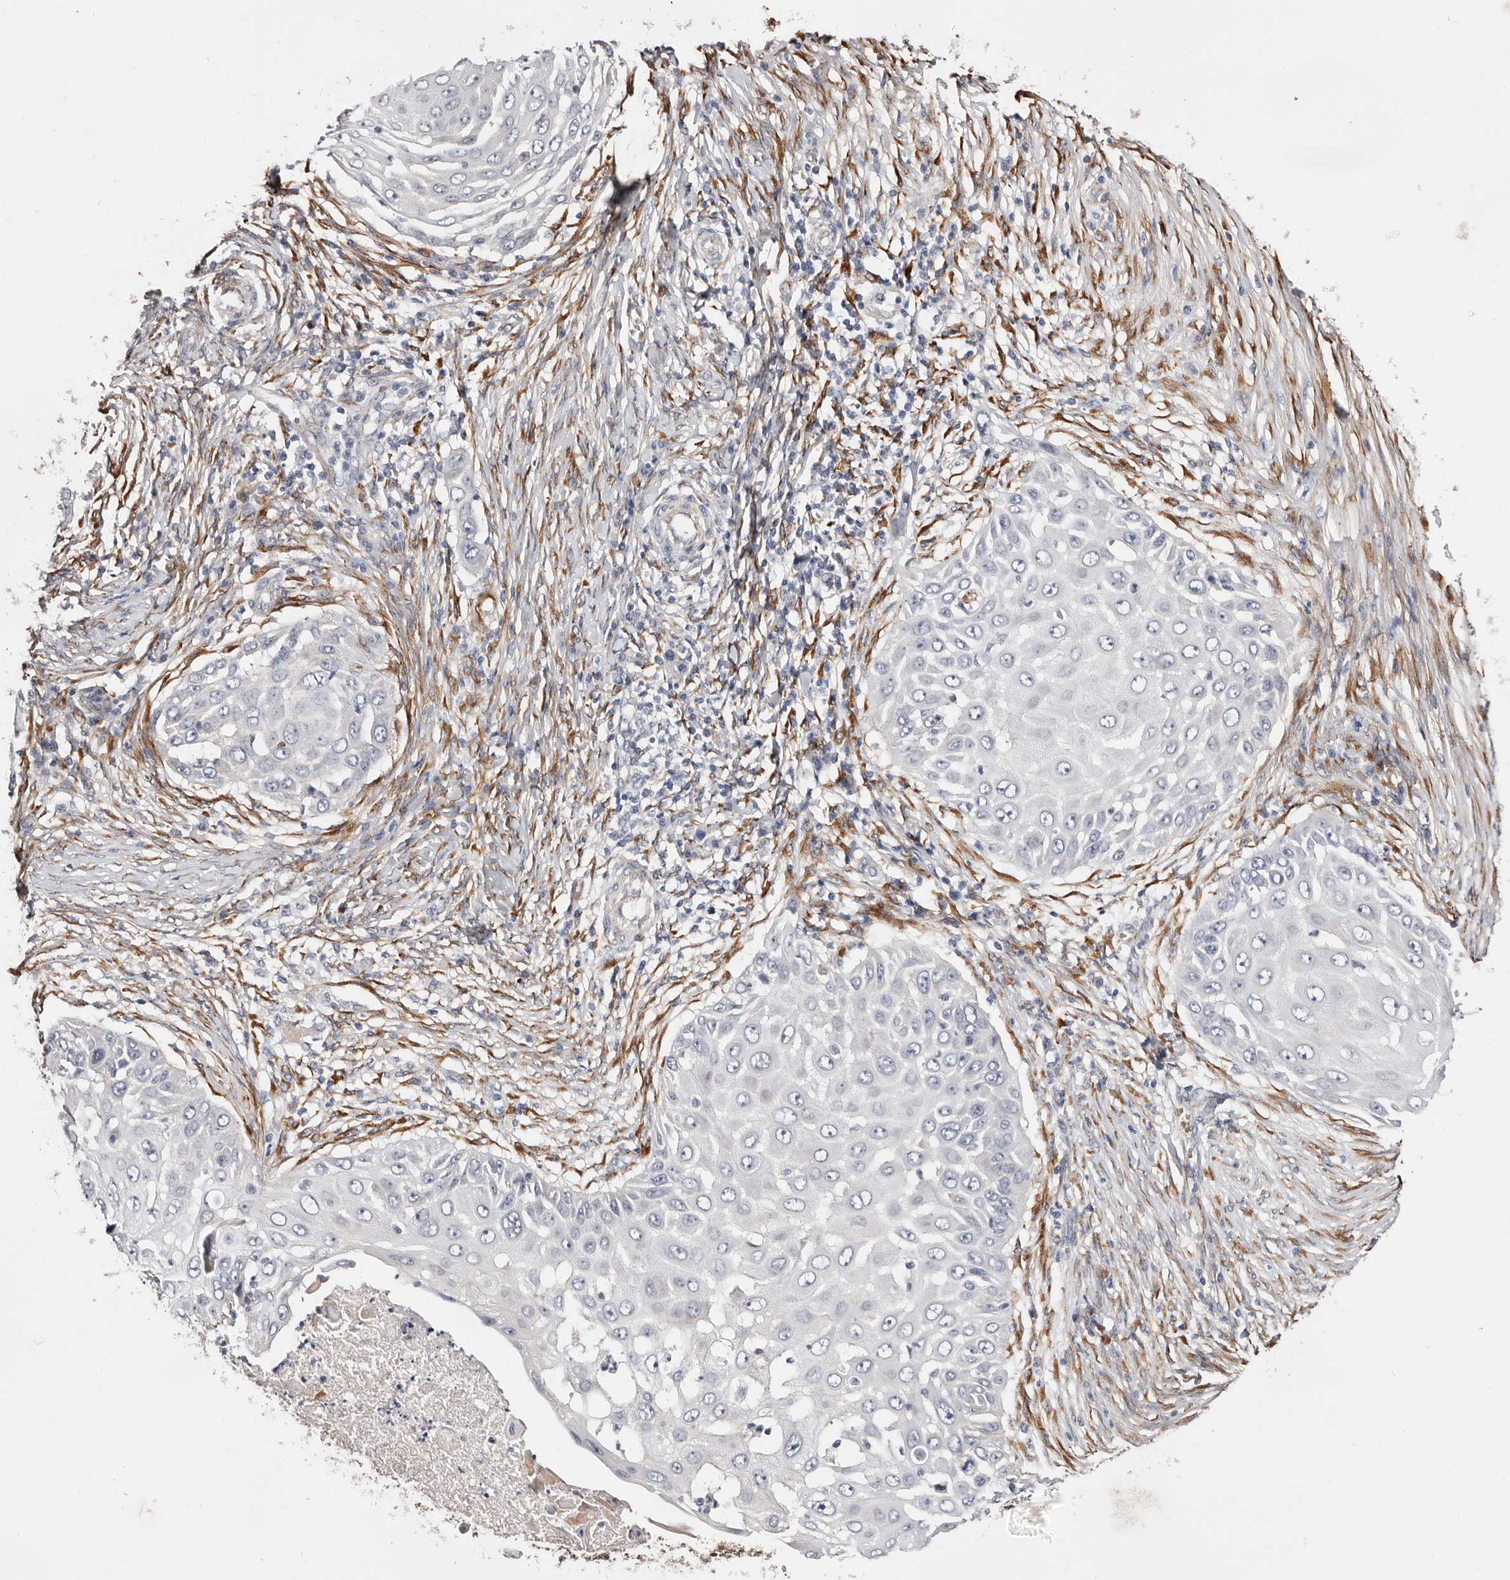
{"staining": {"intensity": "negative", "quantity": "none", "location": "none"}, "tissue": "skin cancer", "cell_type": "Tumor cells", "image_type": "cancer", "snomed": [{"axis": "morphology", "description": "Squamous cell carcinoma, NOS"}, {"axis": "topography", "description": "Skin"}], "caption": "High power microscopy histopathology image of an immunohistochemistry histopathology image of skin squamous cell carcinoma, revealing no significant positivity in tumor cells. (Stains: DAB (3,3'-diaminobenzidine) immunohistochemistry with hematoxylin counter stain, Microscopy: brightfield microscopy at high magnification).", "gene": "USH1C", "patient": {"sex": "female", "age": 44}}